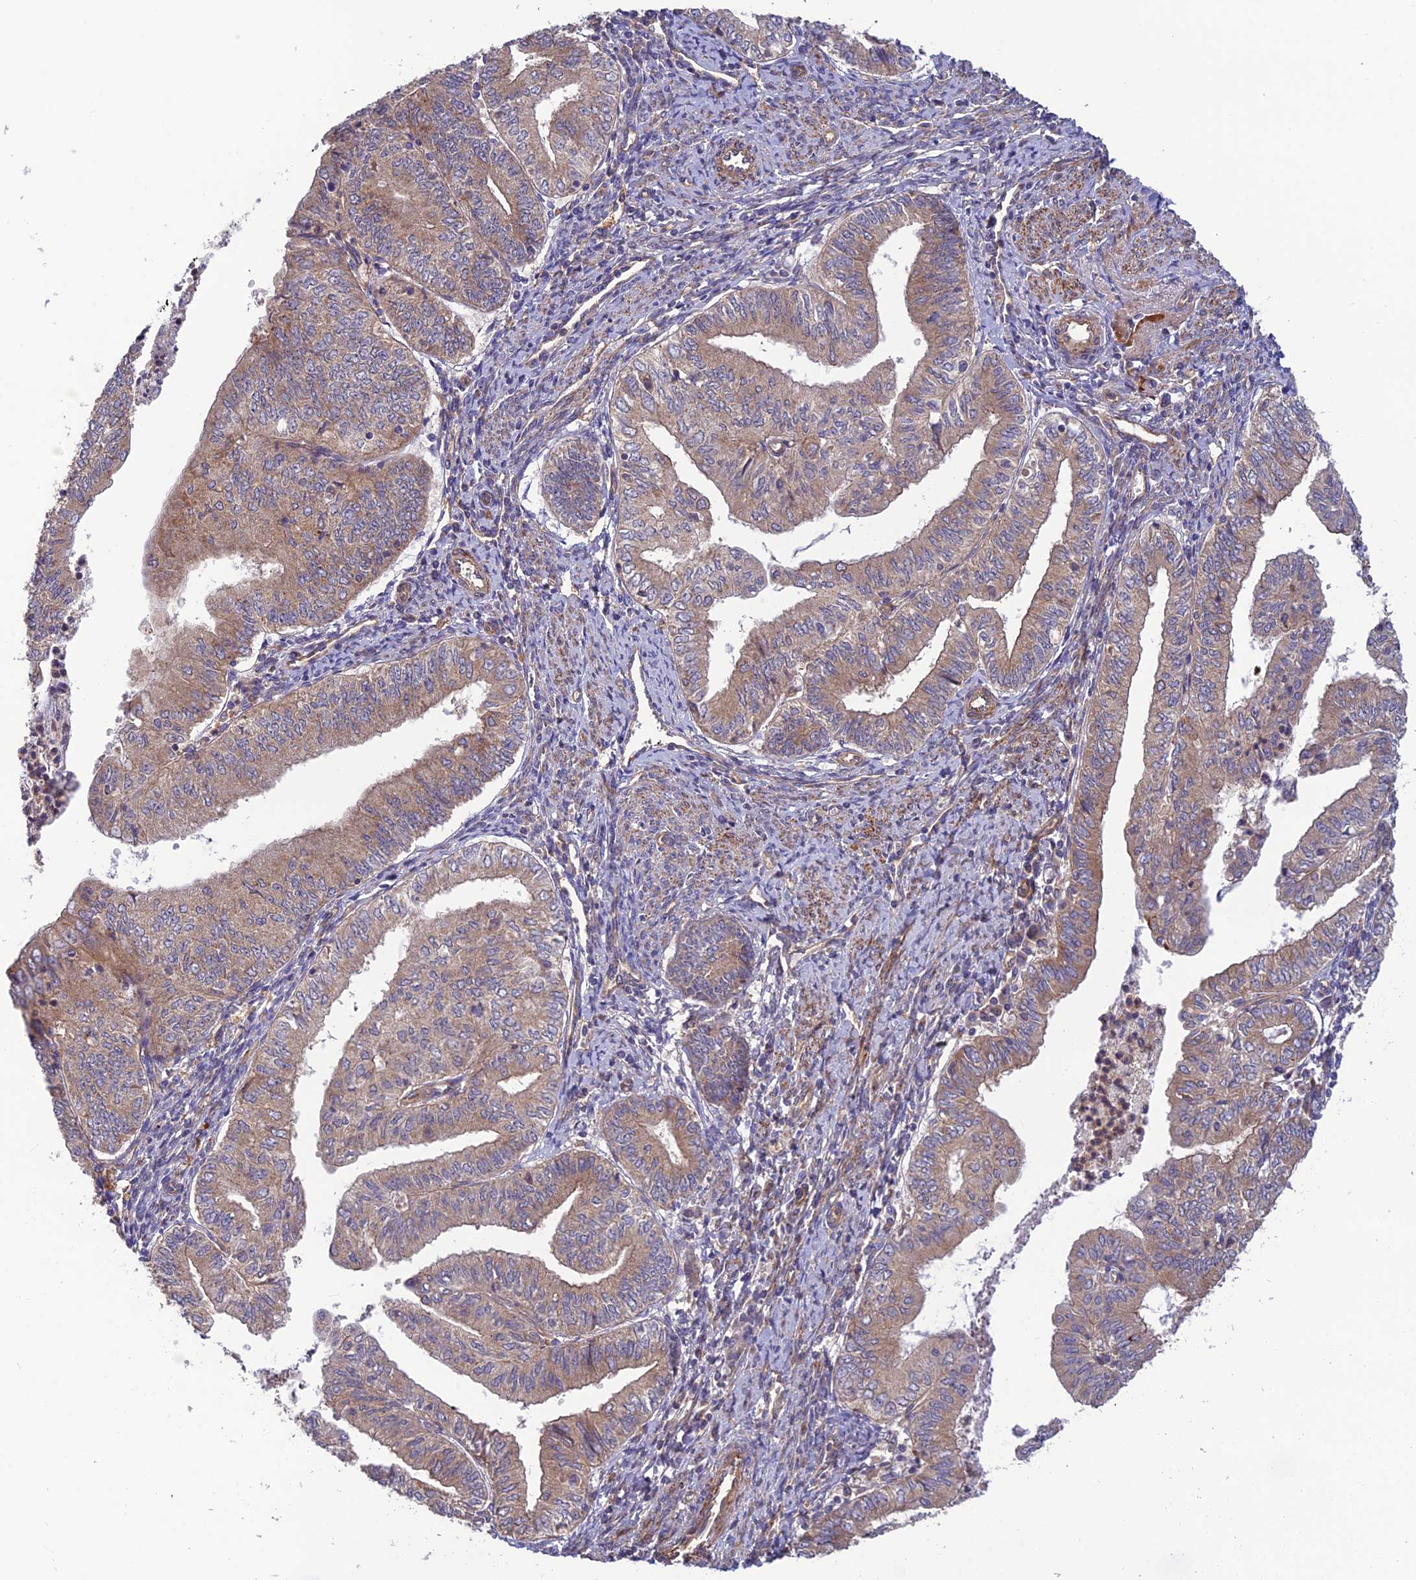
{"staining": {"intensity": "moderate", "quantity": ">75%", "location": "cytoplasmic/membranous"}, "tissue": "endometrial cancer", "cell_type": "Tumor cells", "image_type": "cancer", "snomed": [{"axis": "morphology", "description": "Adenocarcinoma, NOS"}, {"axis": "topography", "description": "Endometrium"}], "caption": "The immunohistochemical stain labels moderate cytoplasmic/membranous expression in tumor cells of endometrial adenocarcinoma tissue. The protein of interest is shown in brown color, while the nuclei are stained blue.", "gene": "ADAMTS15", "patient": {"sex": "female", "age": 66}}